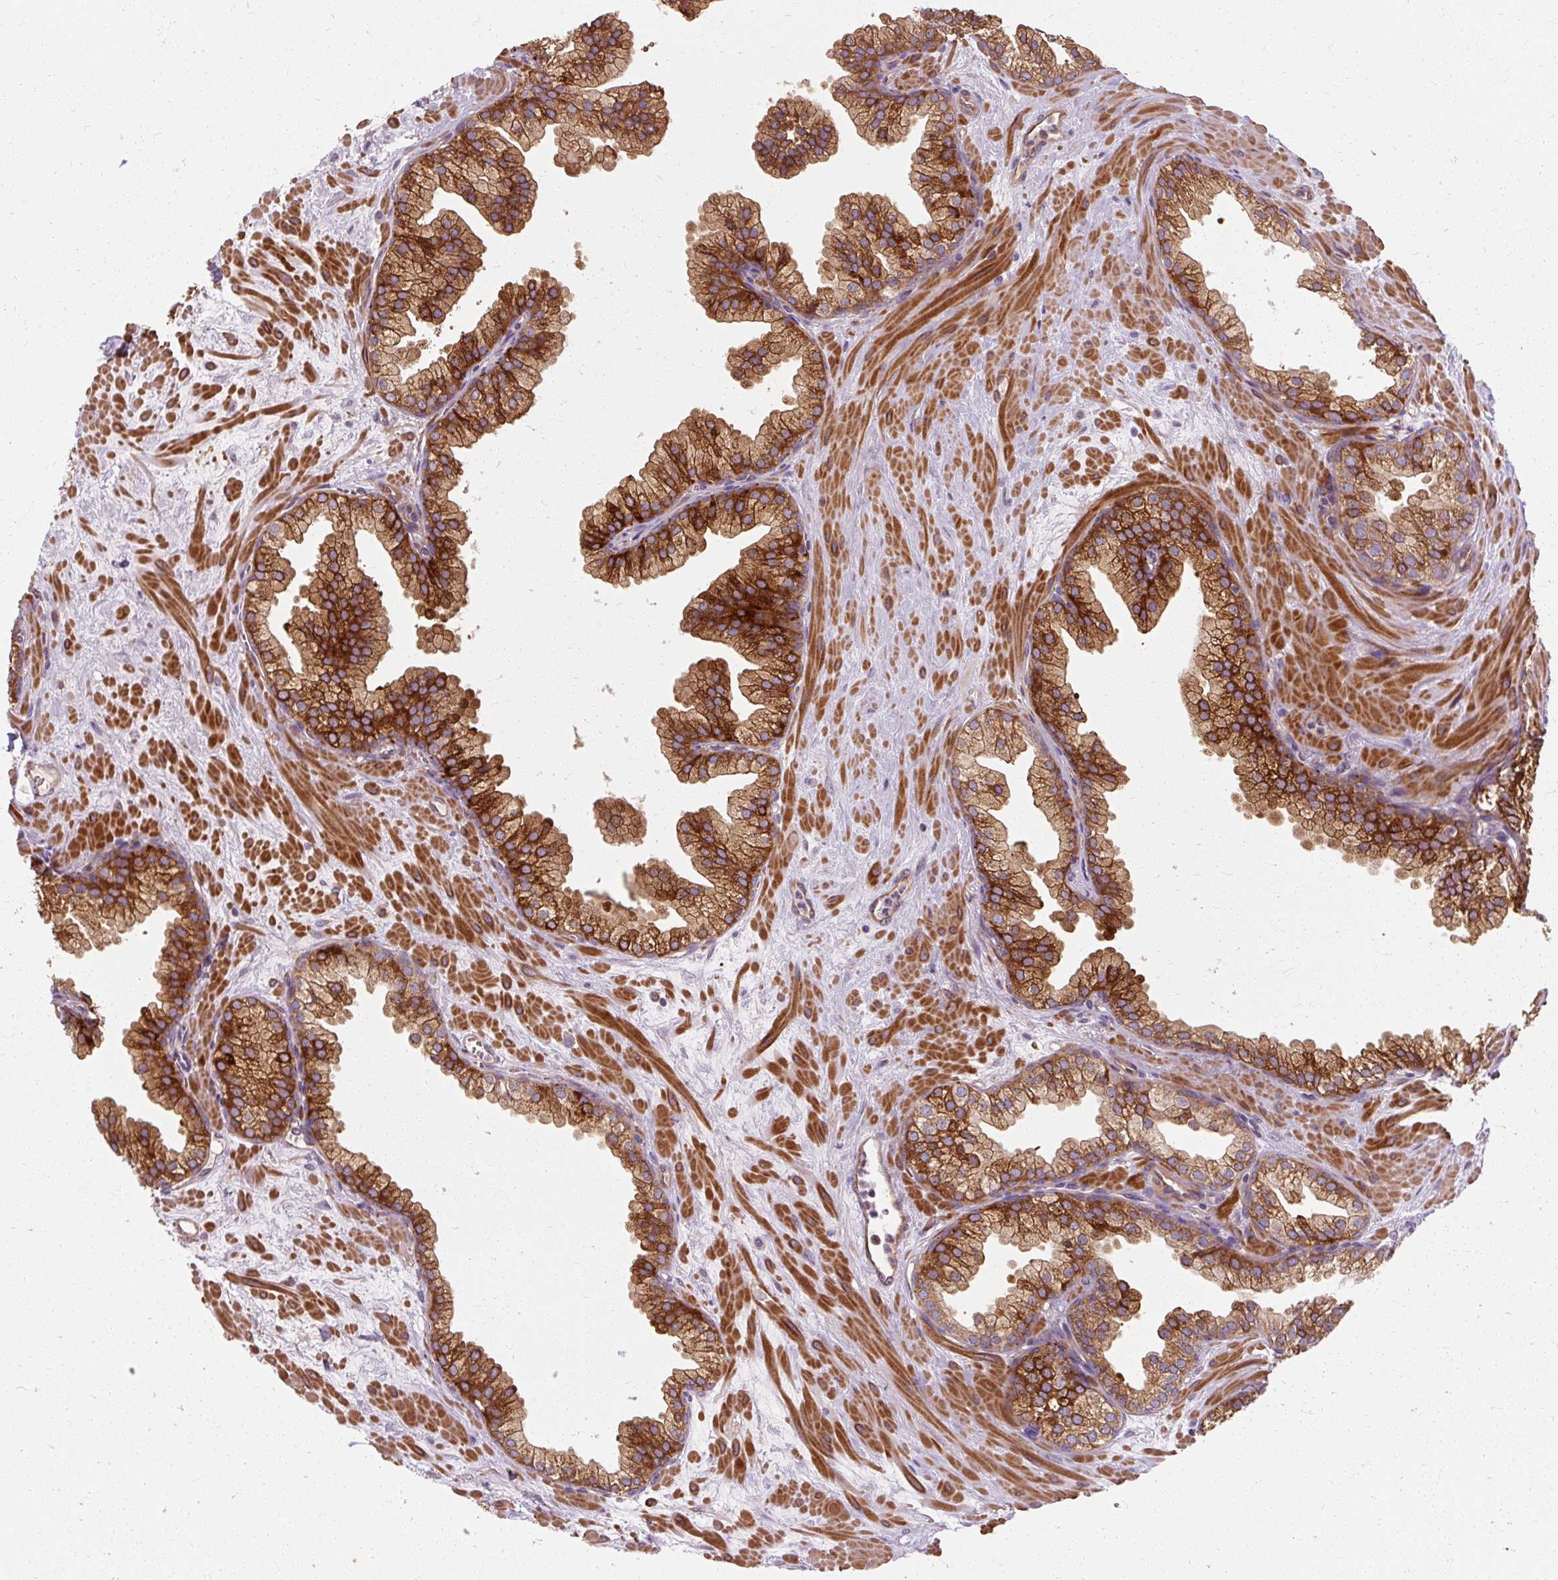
{"staining": {"intensity": "strong", "quantity": ">75%", "location": "cytoplasmic/membranous"}, "tissue": "prostate", "cell_type": "Glandular cells", "image_type": "normal", "snomed": [{"axis": "morphology", "description": "Normal tissue, NOS"}, {"axis": "topography", "description": "Prostate"}, {"axis": "topography", "description": "Peripheral nerve tissue"}], "caption": "Prostate stained with IHC reveals strong cytoplasmic/membranous positivity in about >75% of glandular cells. The staining is performed using DAB brown chromogen to label protein expression. The nuclei are counter-stained blue using hematoxylin.", "gene": "TBC1D4", "patient": {"sex": "male", "age": 61}}